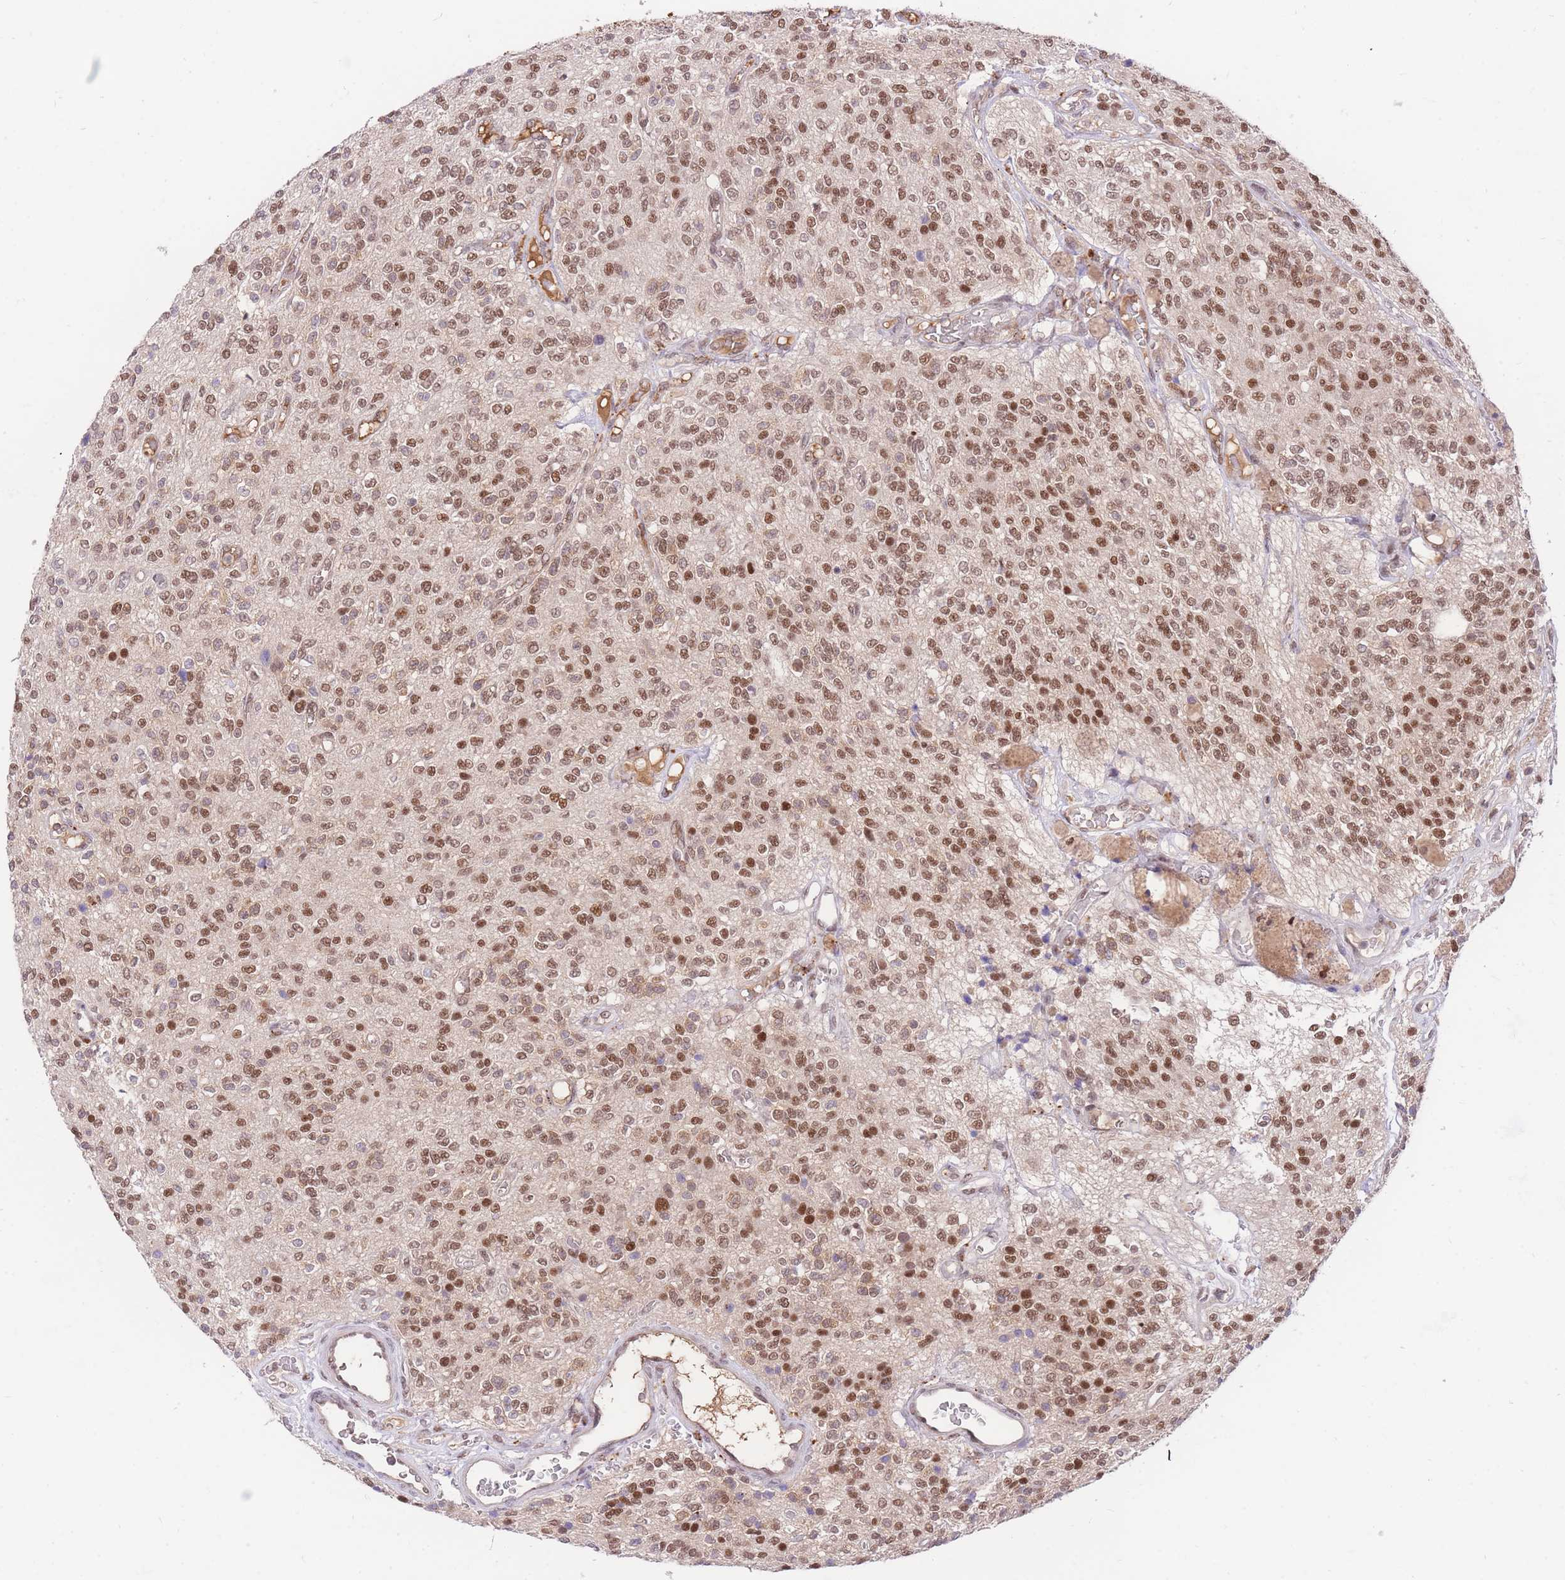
{"staining": {"intensity": "moderate", "quantity": ">75%", "location": "nuclear"}, "tissue": "glioma", "cell_type": "Tumor cells", "image_type": "cancer", "snomed": [{"axis": "morphology", "description": "Glioma, malignant, High grade"}, {"axis": "topography", "description": "Brain"}], "caption": "Immunohistochemistry (IHC) of human malignant high-grade glioma shows medium levels of moderate nuclear positivity in approximately >75% of tumor cells.", "gene": "UBXN7", "patient": {"sex": "male", "age": 34}}